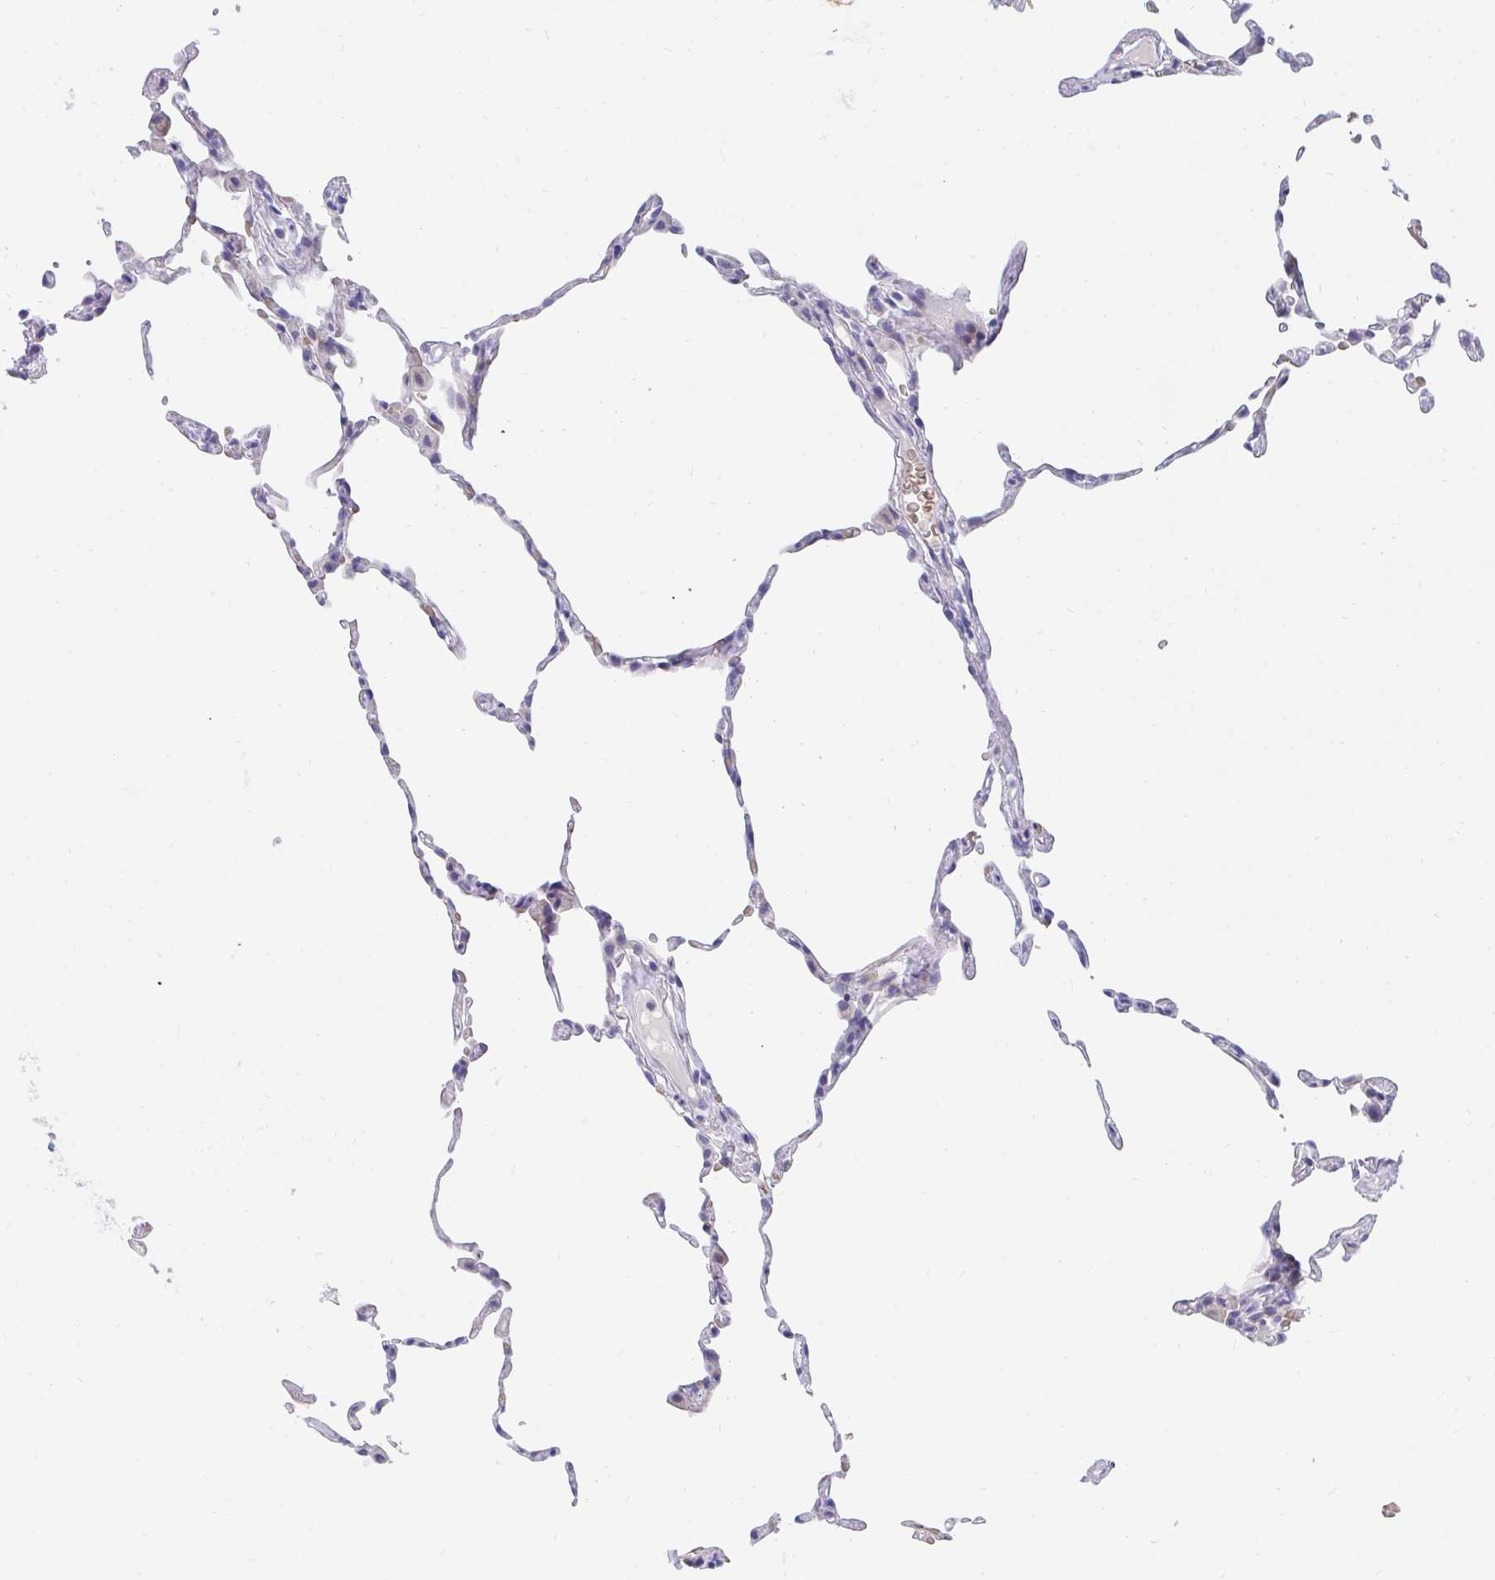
{"staining": {"intensity": "moderate", "quantity": "<25%", "location": "cytoplasmic/membranous"}, "tissue": "lung", "cell_type": "Alveolar cells", "image_type": "normal", "snomed": [{"axis": "morphology", "description": "Normal tissue, NOS"}, {"axis": "topography", "description": "Lung"}], "caption": "This photomicrograph shows IHC staining of unremarkable lung, with low moderate cytoplasmic/membranous staining in approximately <25% of alveolar cells.", "gene": "MROH2B", "patient": {"sex": "female", "age": 57}}